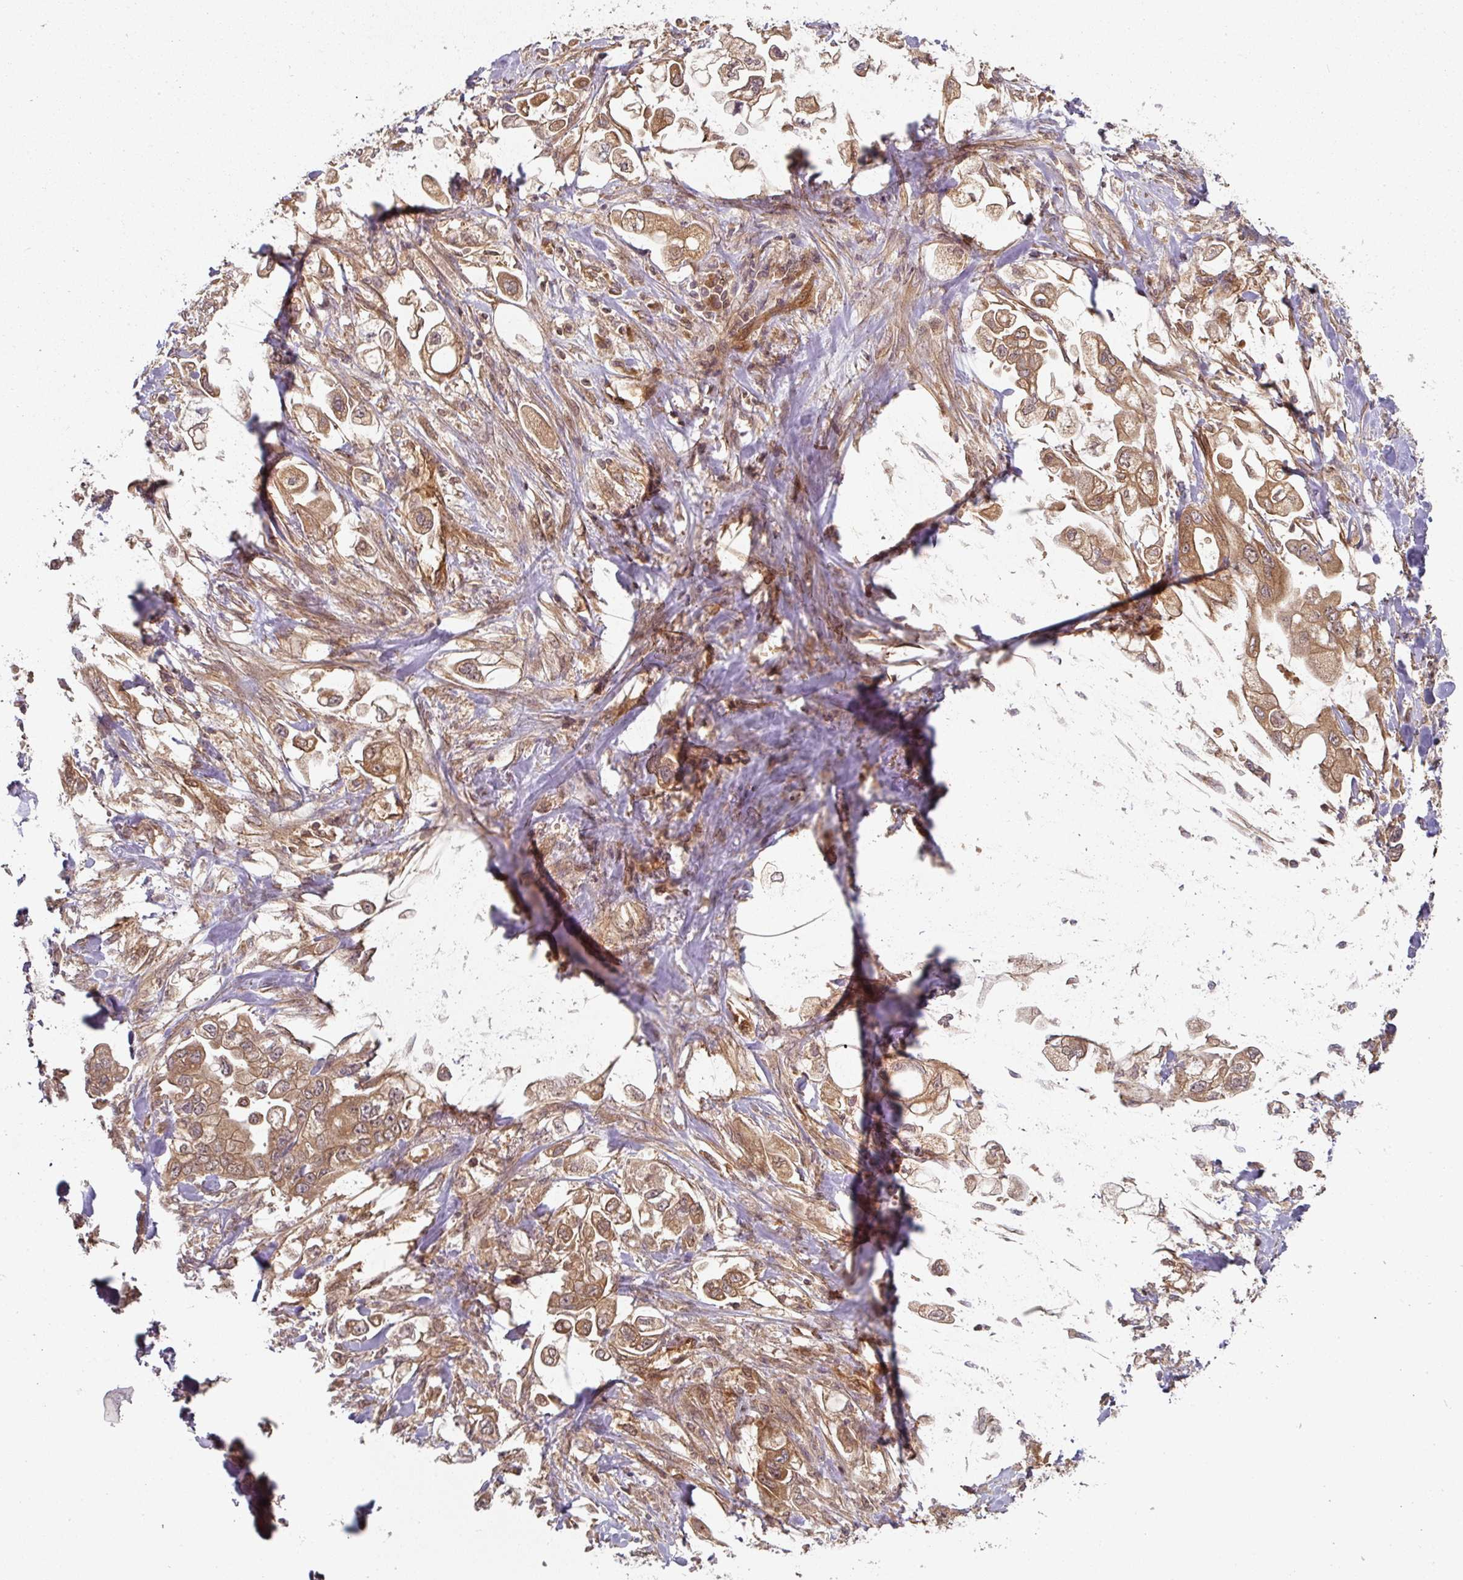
{"staining": {"intensity": "moderate", "quantity": ">75%", "location": "cytoplasmic/membranous"}, "tissue": "stomach cancer", "cell_type": "Tumor cells", "image_type": "cancer", "snomed": [{"axis": "morphology", "description": "Adenocarcinoma, NOS"}, {"axis": "topography", "description": "Stomach"}], "caption": "High-power microscopy captured an IHC histopathology image of adenocarcinoma (stomach), revealing moderate cytoplasmic/membranous staining in approximately >75% of tumor cells. (Stains: DAB in brown, nuclei in blue, Microscopy: brightfield microscopy at high magnification).", "gene": "EIF4EBP2", "patient": {"sex": "male", "age": 62}}